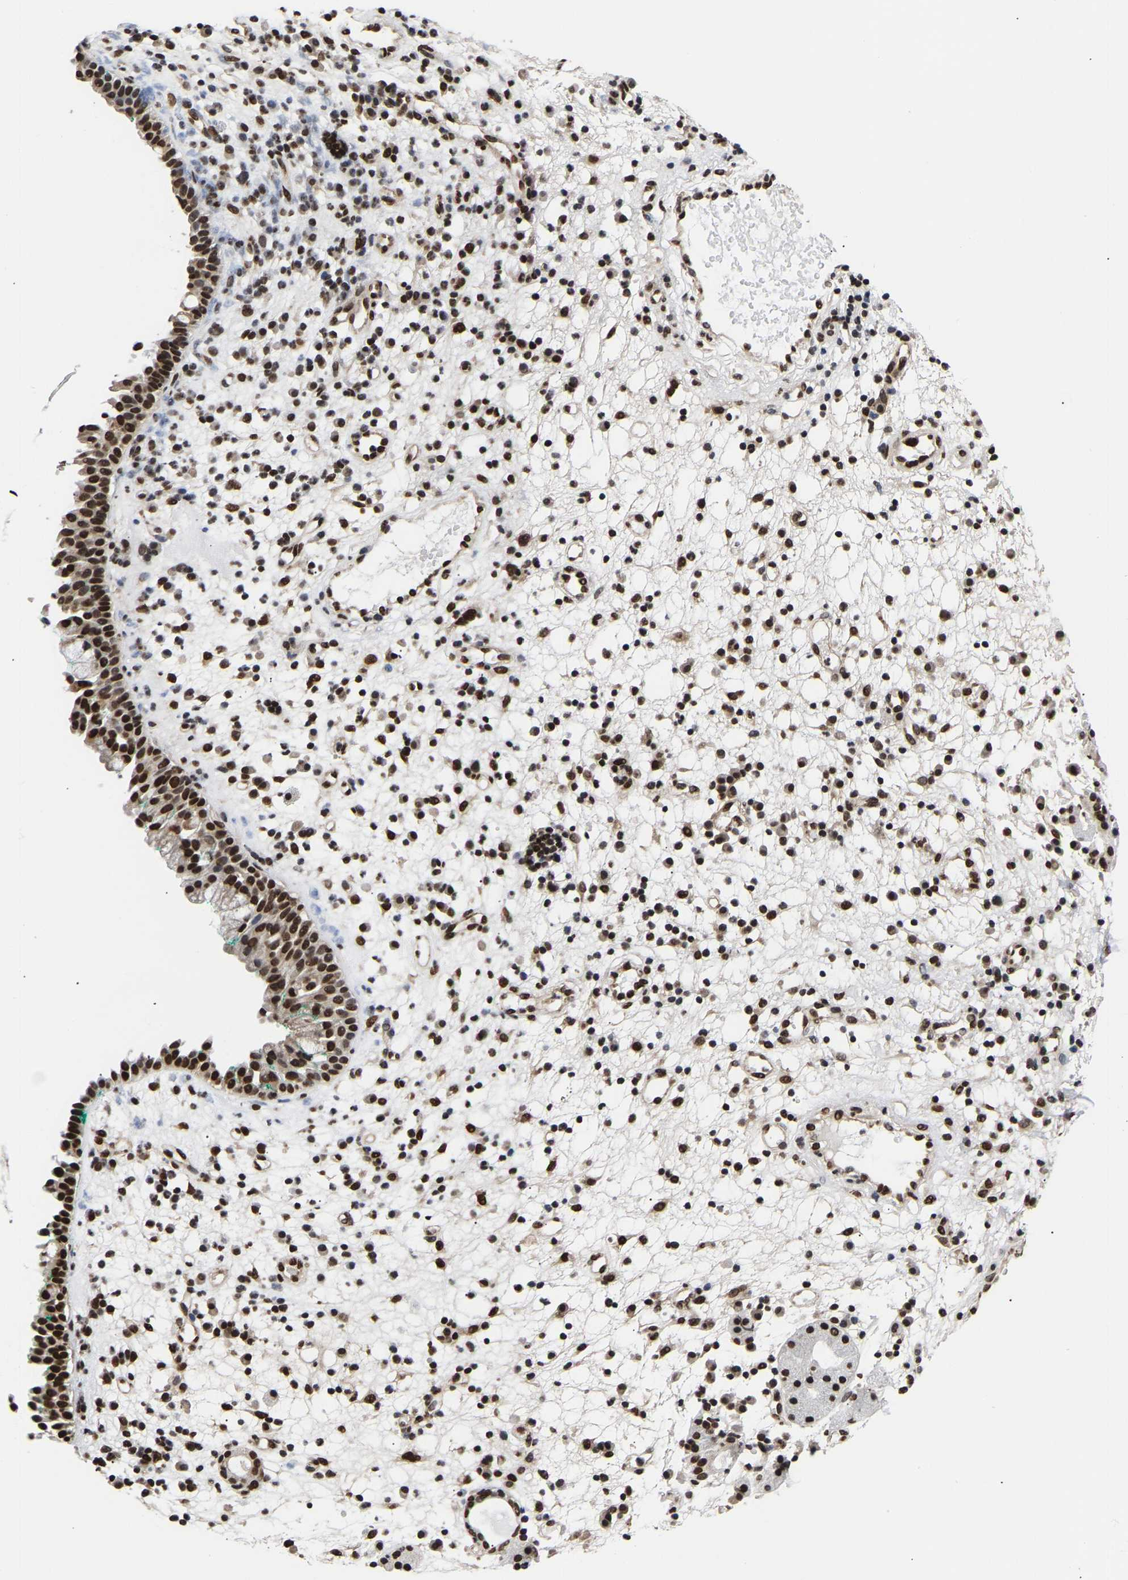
{"staining": {"intensity": "strong", "quantity": ">75%", "location": "nuclear"}, "tissue": "nasopharynx", "cell_type": "Respiratory epithelial cells", "image_type": "normal", "snomed": [{"axis": "morphology", "description": "Normal tissue, NOS"}, {"axis": "morphology", "description": "Basal cell carcinoma"}, {"axis": "topography", "description": "Cartilage tissue"}, {"axis": "topography", "description": "Nasopharynx"}, {"axis": "topography", "description": "Oral tissue"}], "caption": "High-power microscopy captured an immunohistochemistry micrograph of normal nasopharynx, revealing strong nuclear staining in about >75% of respiratory epithelial cells.", "gene": "PSIP1", "patient": {"sex": "female", "age": 77}}